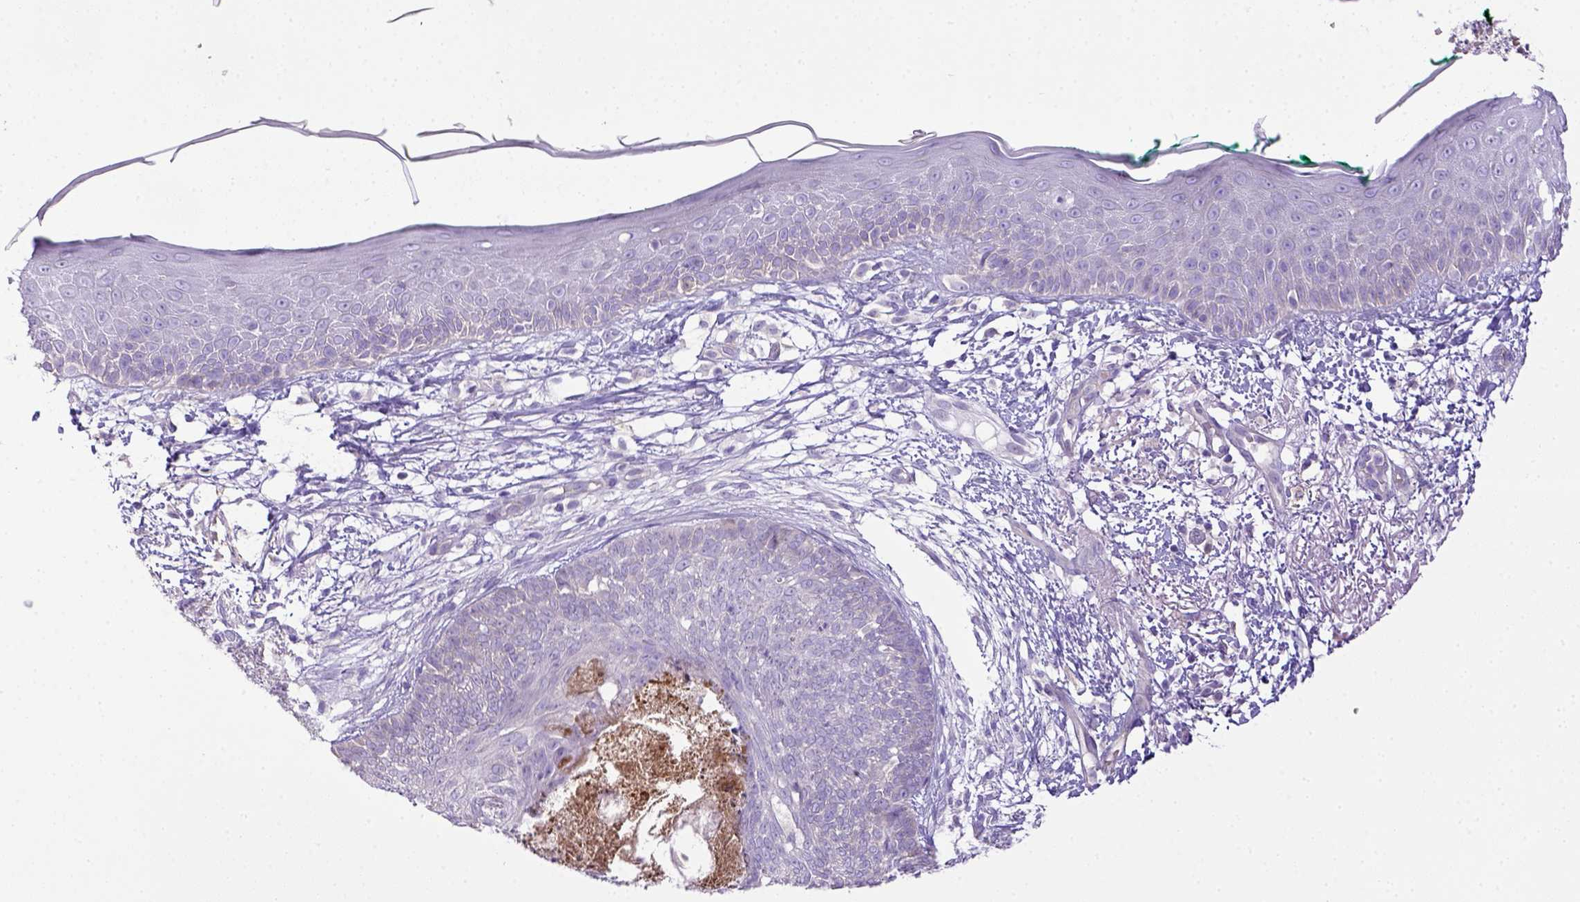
{"staining": {"intensity": "negative", "quantity": "none", "location": "none"}, "tissue": "skin cancer", "cell_type": "Tumor cells", "image_type": "cancer", "snomed": [{"axis": "morphology", "description": "Normal tissue, NOS"}, {"axis": "morphology", "description": "Basal cell carcinoma"}, {"axis": "topography", "description": "Skin"}], "caption": "Immunohistochemistry image of neoplastic tissue: skin cancer (basal cell carcinoma) stained with DAB (3,3'-diaminobenzidine) reveals no significant protein expression in tumor cells. The staining was performed using DAB to visualize the protein expression in brown, while the nuclei were stained in blue with hematoxylin (Magnification: 20x).", "gene": "CD40", "patient": {"sex": "male", "age": 84}}